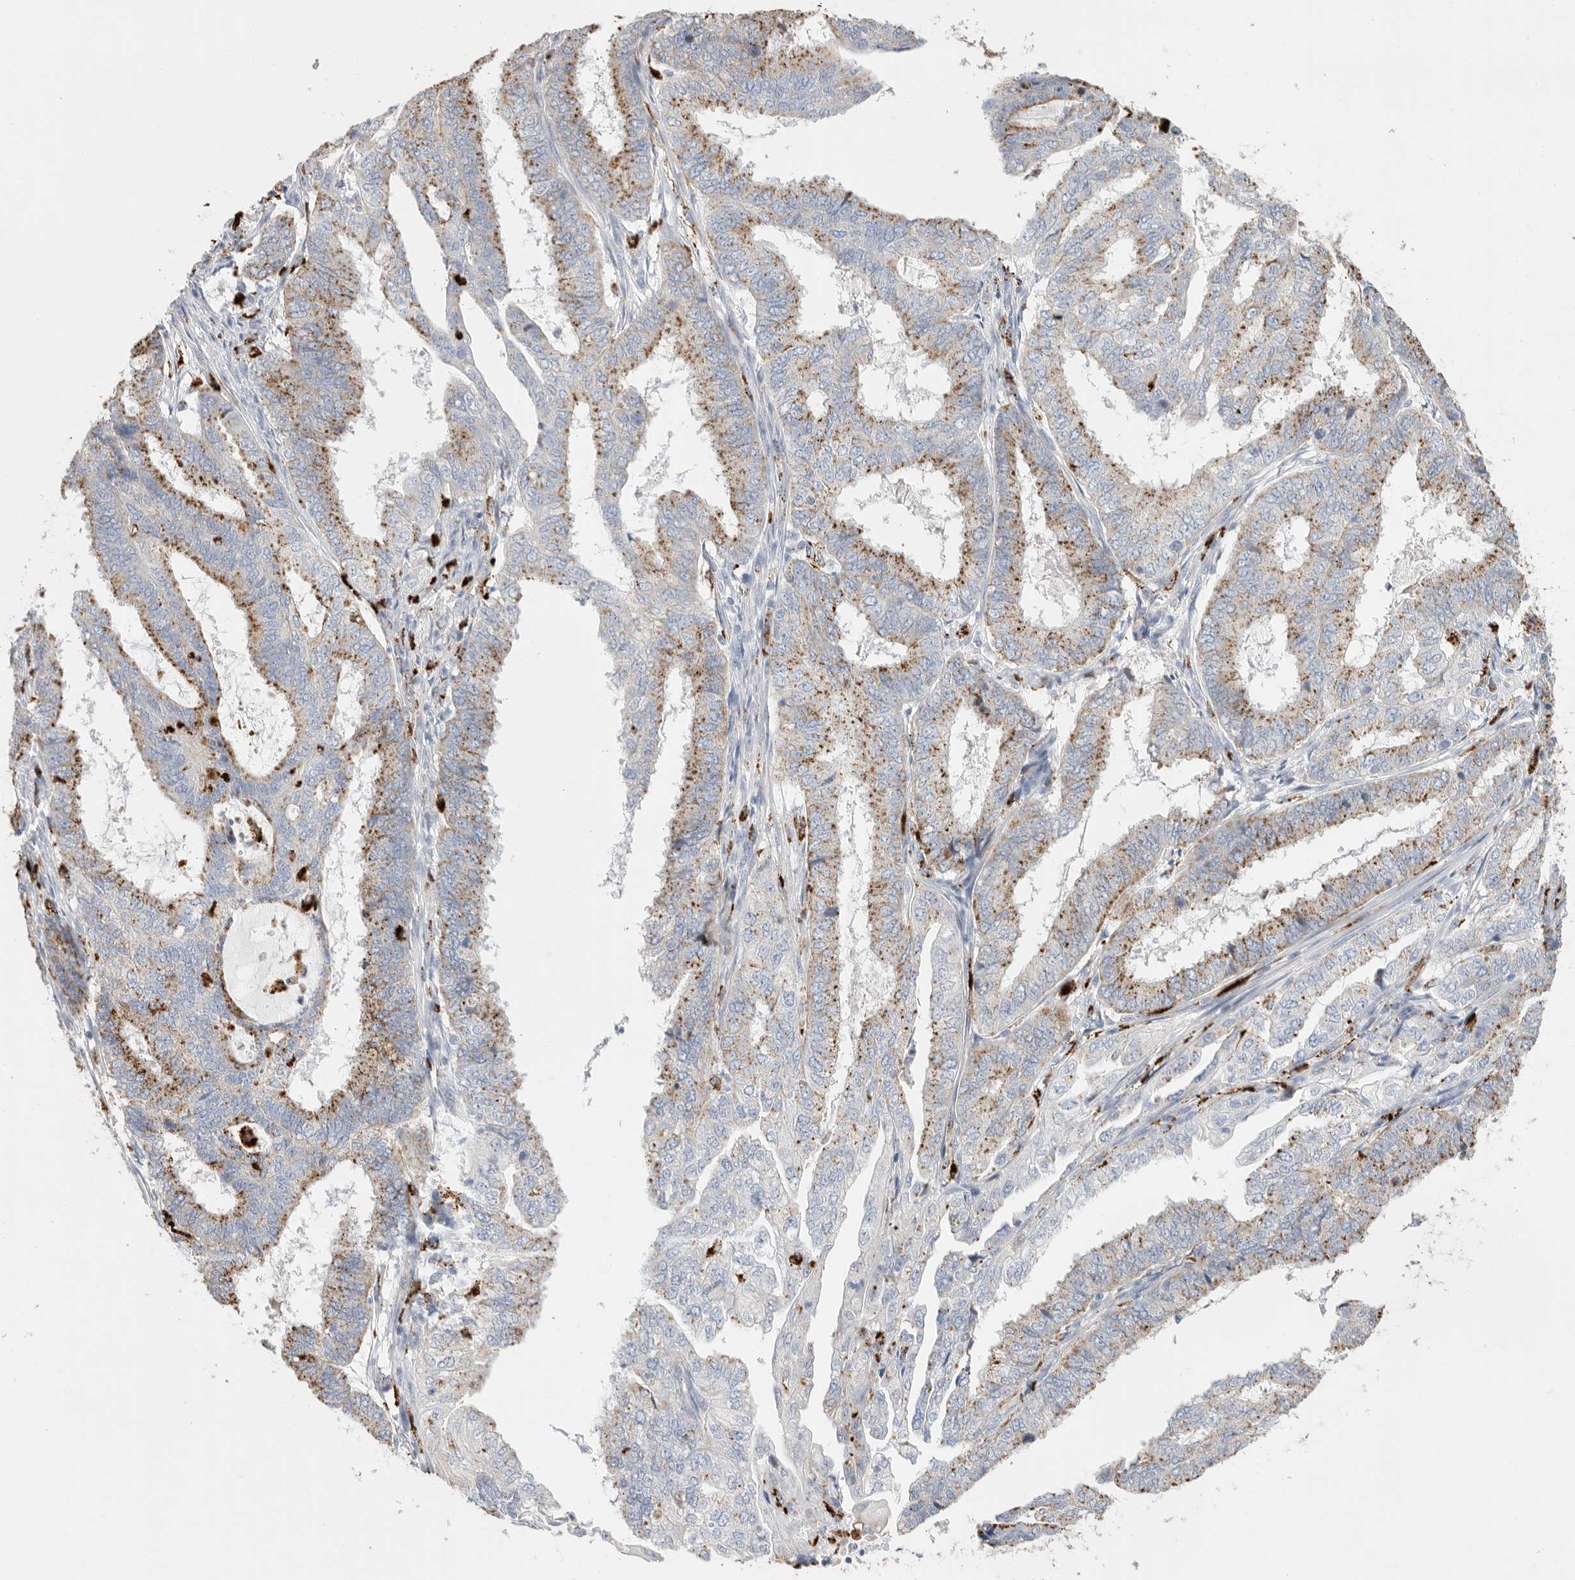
{"staining": {"intensity": "strong", "quantity": ">75%", "location": "cytoplasmic/membranous"}, "tissue": "endometrial cancer", "cell_type": "Tumor cells", "image_type": "cancer", "snomed": [{"axis": "morphology", "description": "Adenocarcinoma, NOS"}, {"axis": "topography", "description": "Endometrium"}], "caption": "About >75% of tumor cells in endometrial adenocarcinoma show strong cytoplasmic/membranous protein positivity as visualized by brown immunohistochemical staining.", "gene": "GGH", "patient": {"sex": "female", "age": 51}}